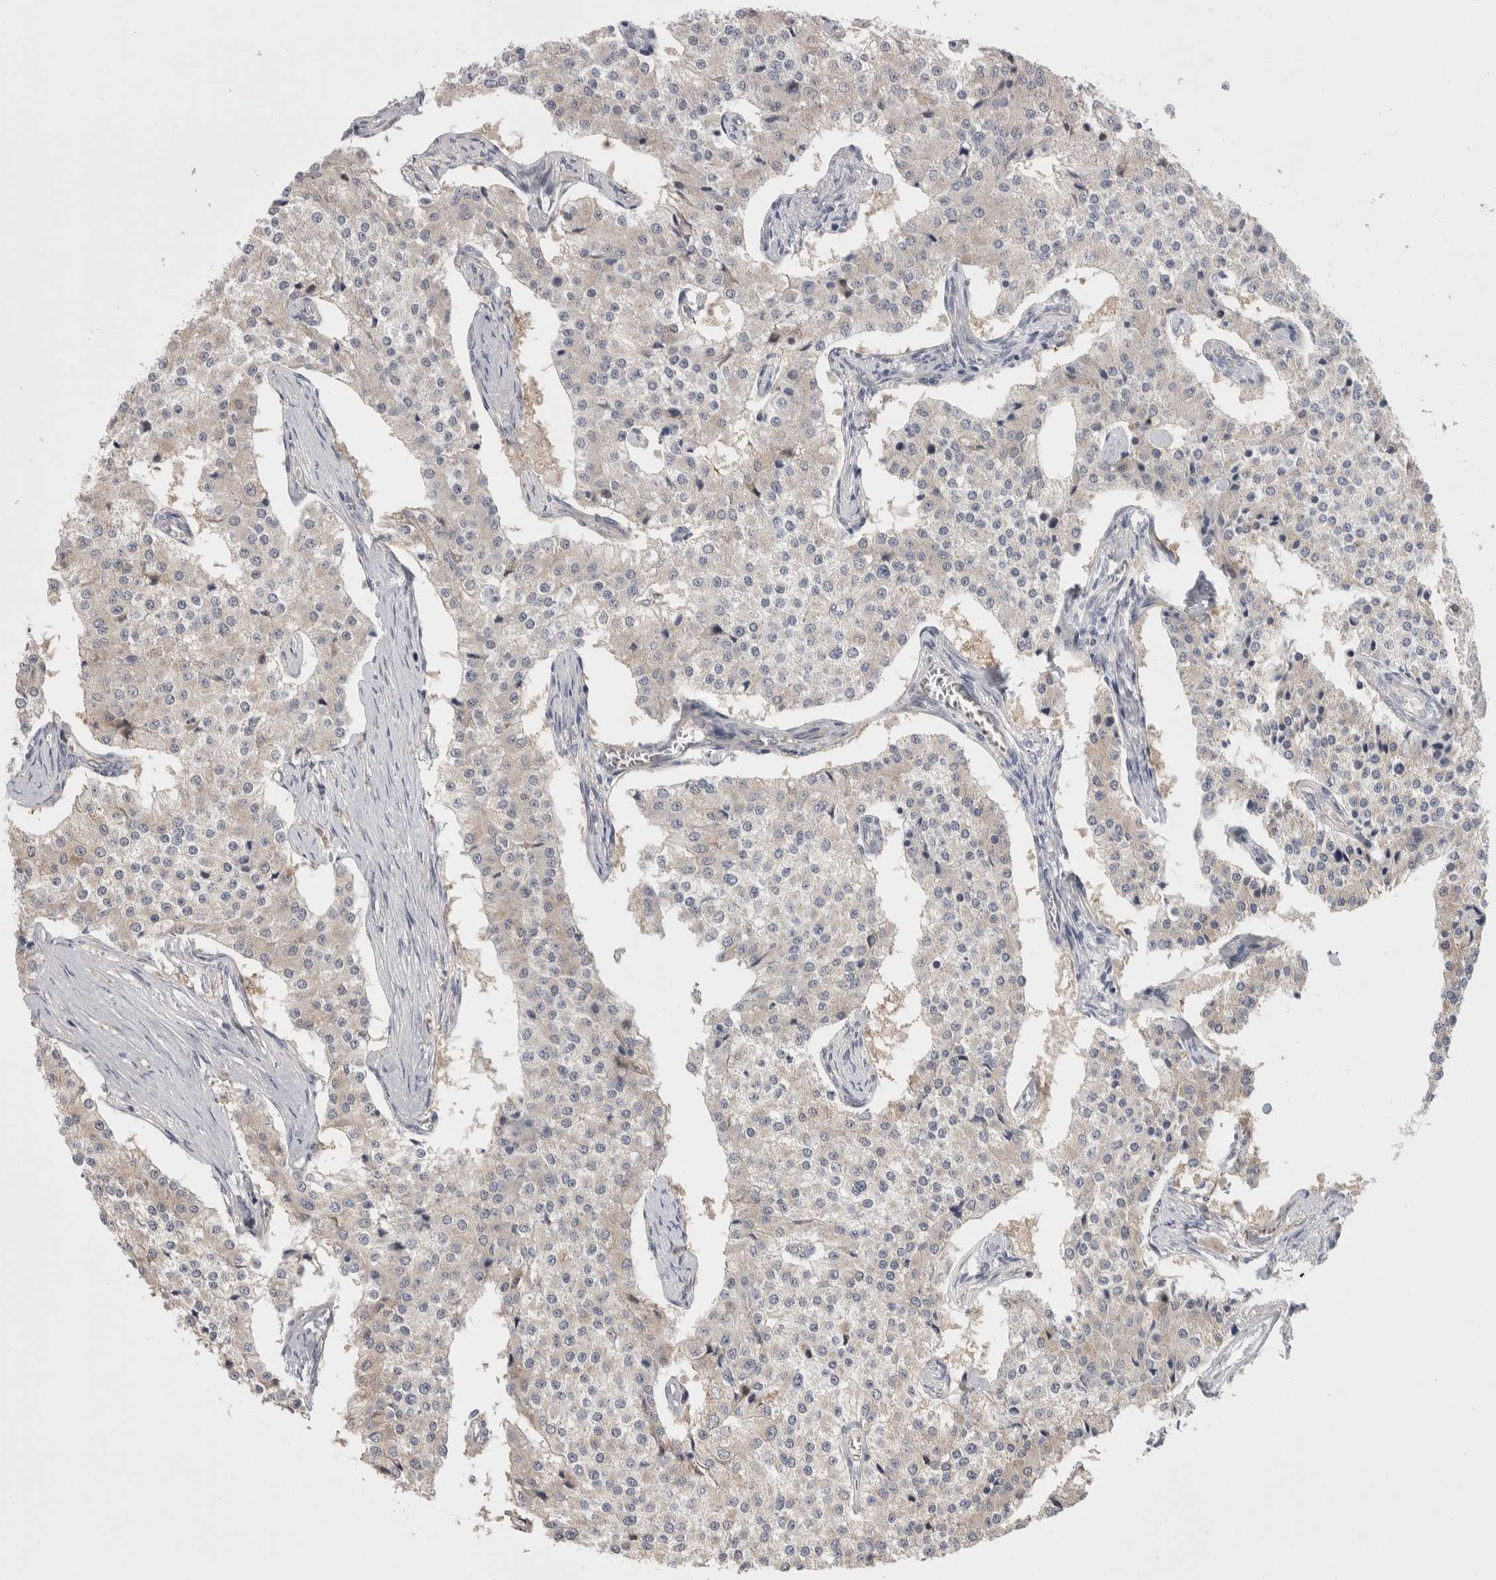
{"staining": {"intensity": "weak", "quantity": "25%-75%", "location": "cytoplasmic/membranous"}, "tissue": "carcinoid", "cell_type": "Tumor cells", "image_type": "cancer", "snomed": [{"axis": "morphology", "description": "Carcinoid, malignant, NOS"}, {"axis": "topography", "description": "Colon"}], "caption": "Brown immunohistochemical staining in human carcinoid exhibits weak cytoplasmic/membranous staining in approximately 25%-75% of tumor cells. The protein of interest is stained brown, and the nuclei are stained in blue (DAB (3,3'-diaminobenzidine) IHC with brightfield microscopy, high magnification).", "gene": "ZNF862", "patient": {"sex": "female", "age": 52}}